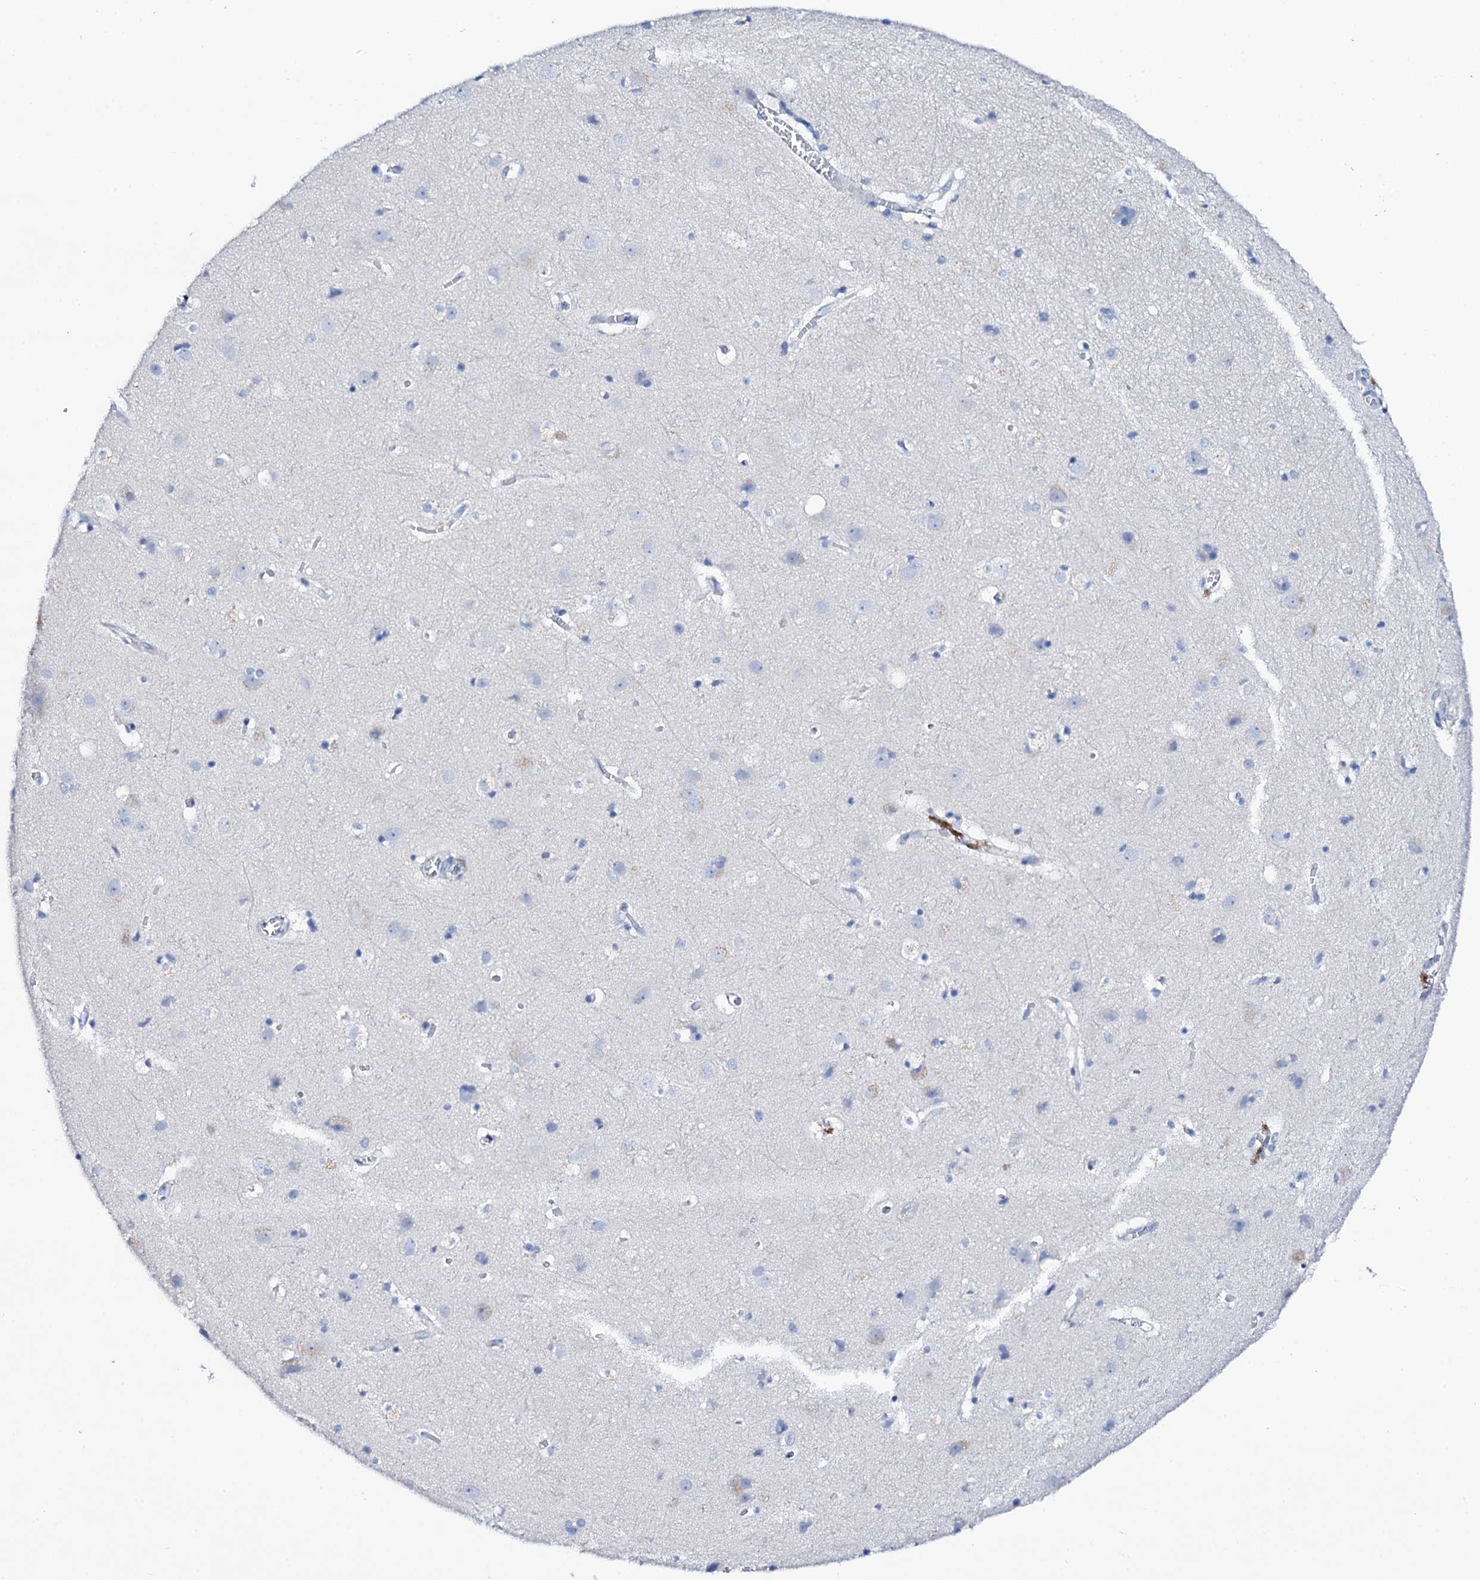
{"staining": {"intensity": "negative", "quantity": "none", "location": "none"}, "tissue": "cerebral cortex", "cell_type": "Endothelial cells", "image_type": "normal", "snomed": [{"axis": "morphology", "description": "Normal tissue, NOS"}, {"axis": "topography", "description": "Cerebral cortex"}], "caption": "DAB immunohistochemical staining of unremarkable cerebral cortex exhibits no significant positivity in endothelial cells. The staining was performed using DAB to visualize the protein expression in brown, while the nuclei were stained in blue with hematoxylin (Magnification: 20x).", "gene": "NUDT13", "patient": {"sex": "male", "age": 54}}